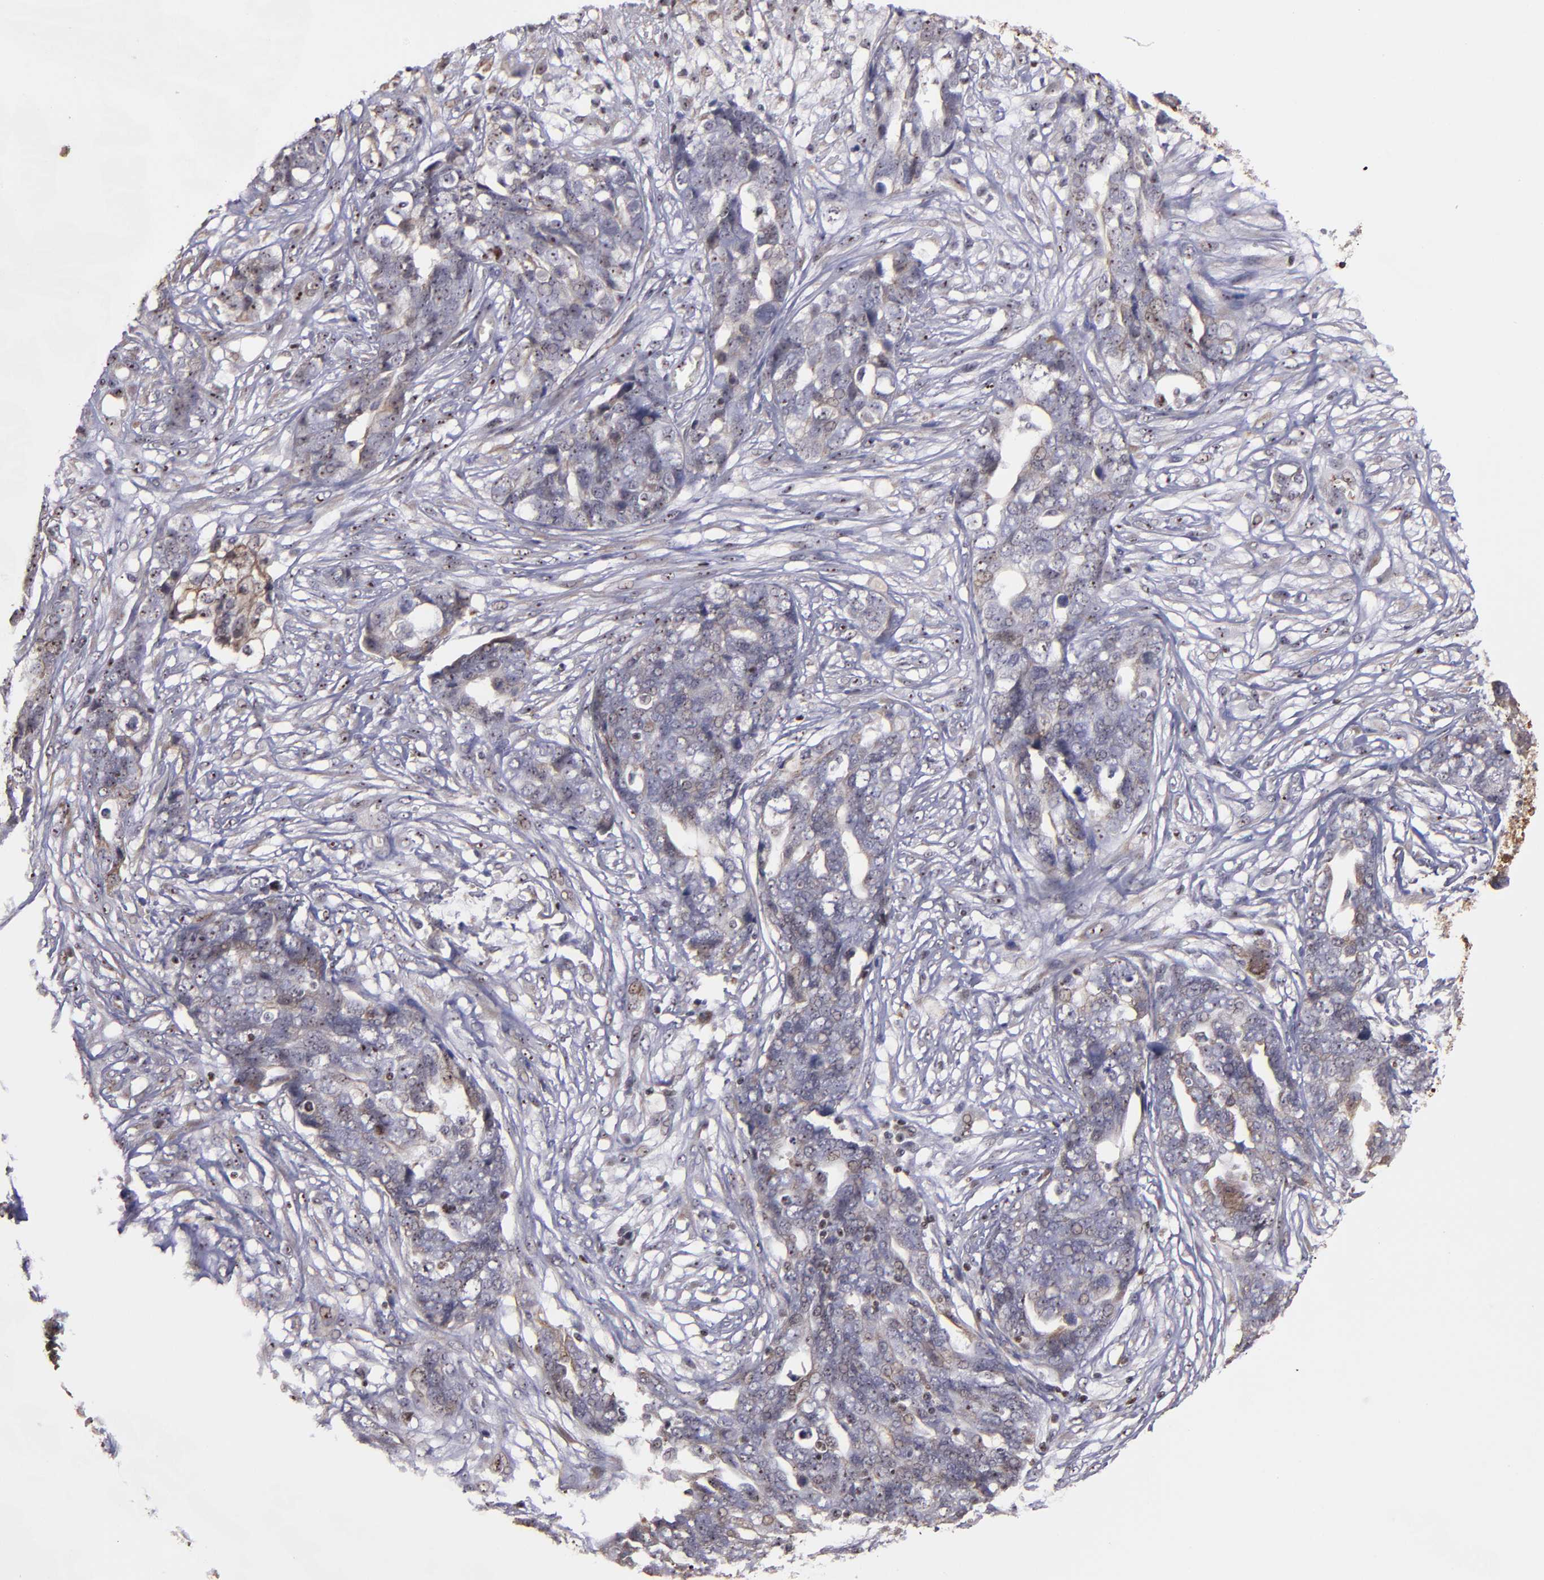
{"staining": {"intensity": "moderate", "quantity": "25%-75%", "location": "cytoplasmic/membranous,nuclear"}, "tissue": "ovarian cancer", "cell_type": "Tumor cells", "image_type": "cancer", "snomed": [{"axis": "morphology", "description": "Normal tissue, NOS"}, {"axis": "morphology", "description": "Cystadenocarcinoma, serous, NOS"}, {"axis": "topography", "description": "Fallopian tube"}, {"axis": "topography", "description": "Ovary"}], "caption": "Protein analysis of ovarian cancer tissue displays moderate cytoplasmic/membranous and nuclear expression in approximately 25%-75% of tumor cells. The staining was performed using DAB, with brown indicating positive protein expression. Nuclei are stained blue with hematoxylin.", "gene": "DDX24", "patient": {"sex": "female", "age": 56}}